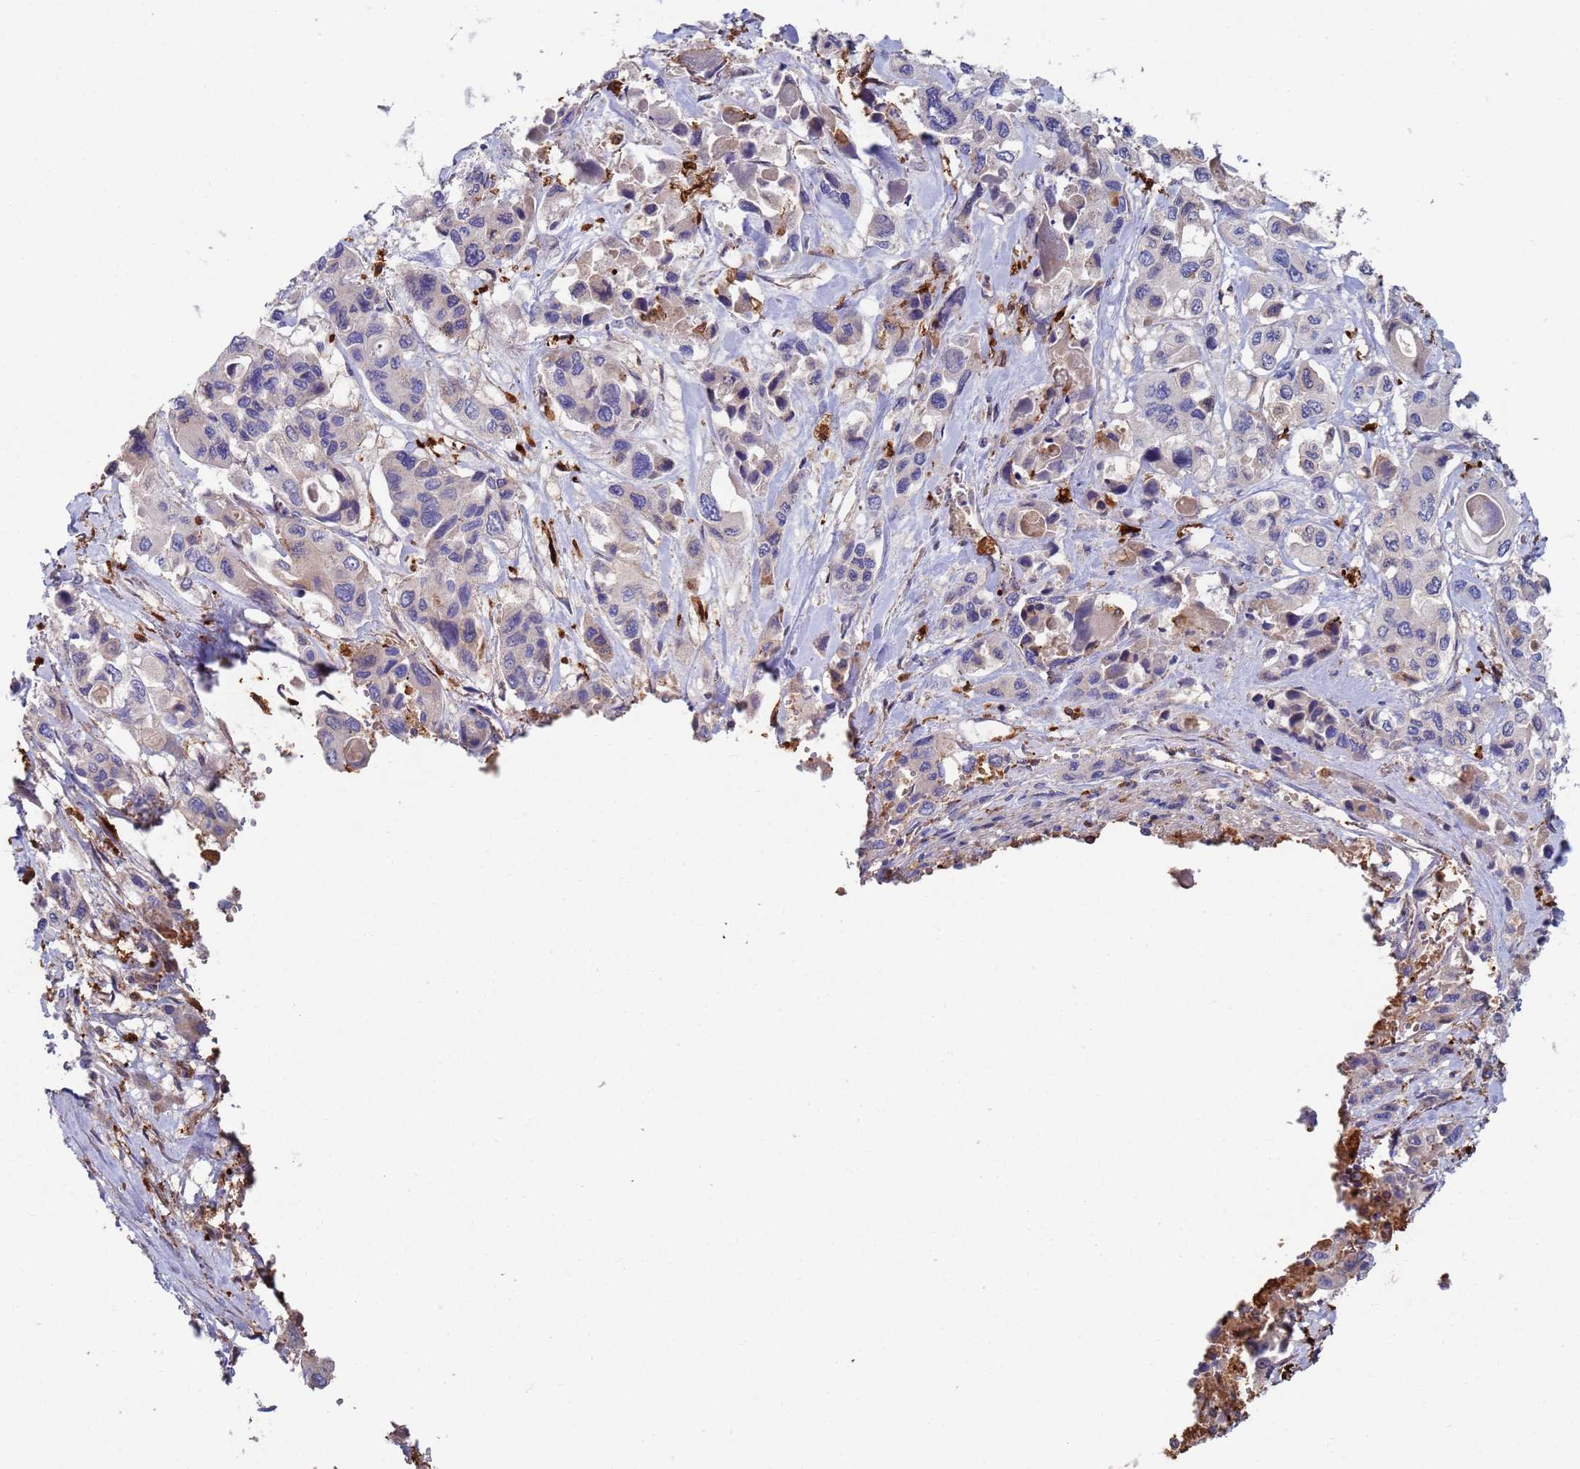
{"staining": {"intensity": "negative", "quantity": "none", "location": "none"}, "tissue": "pancreatic cancer", "cell_type": "Tumor cells", "image_type": "cancer", "snomed": [{"axis": "morphology", "description": "Adenocarcinoma, NOS"}, {"axis": "topography", "description": "Pancreas"}], "caption": "The immunohistochemistry (IHC) image has no significant expression in tumor cells of pancreatic adenocarcinoma tissue. Brightfield microscopy of immunohistochemistry (IHC) stained with DAB (brown) and hematoxylin (blue), captured at high magnification.", "gene": "MALRD1", "patient": {"sex": "male", "age": 92}}